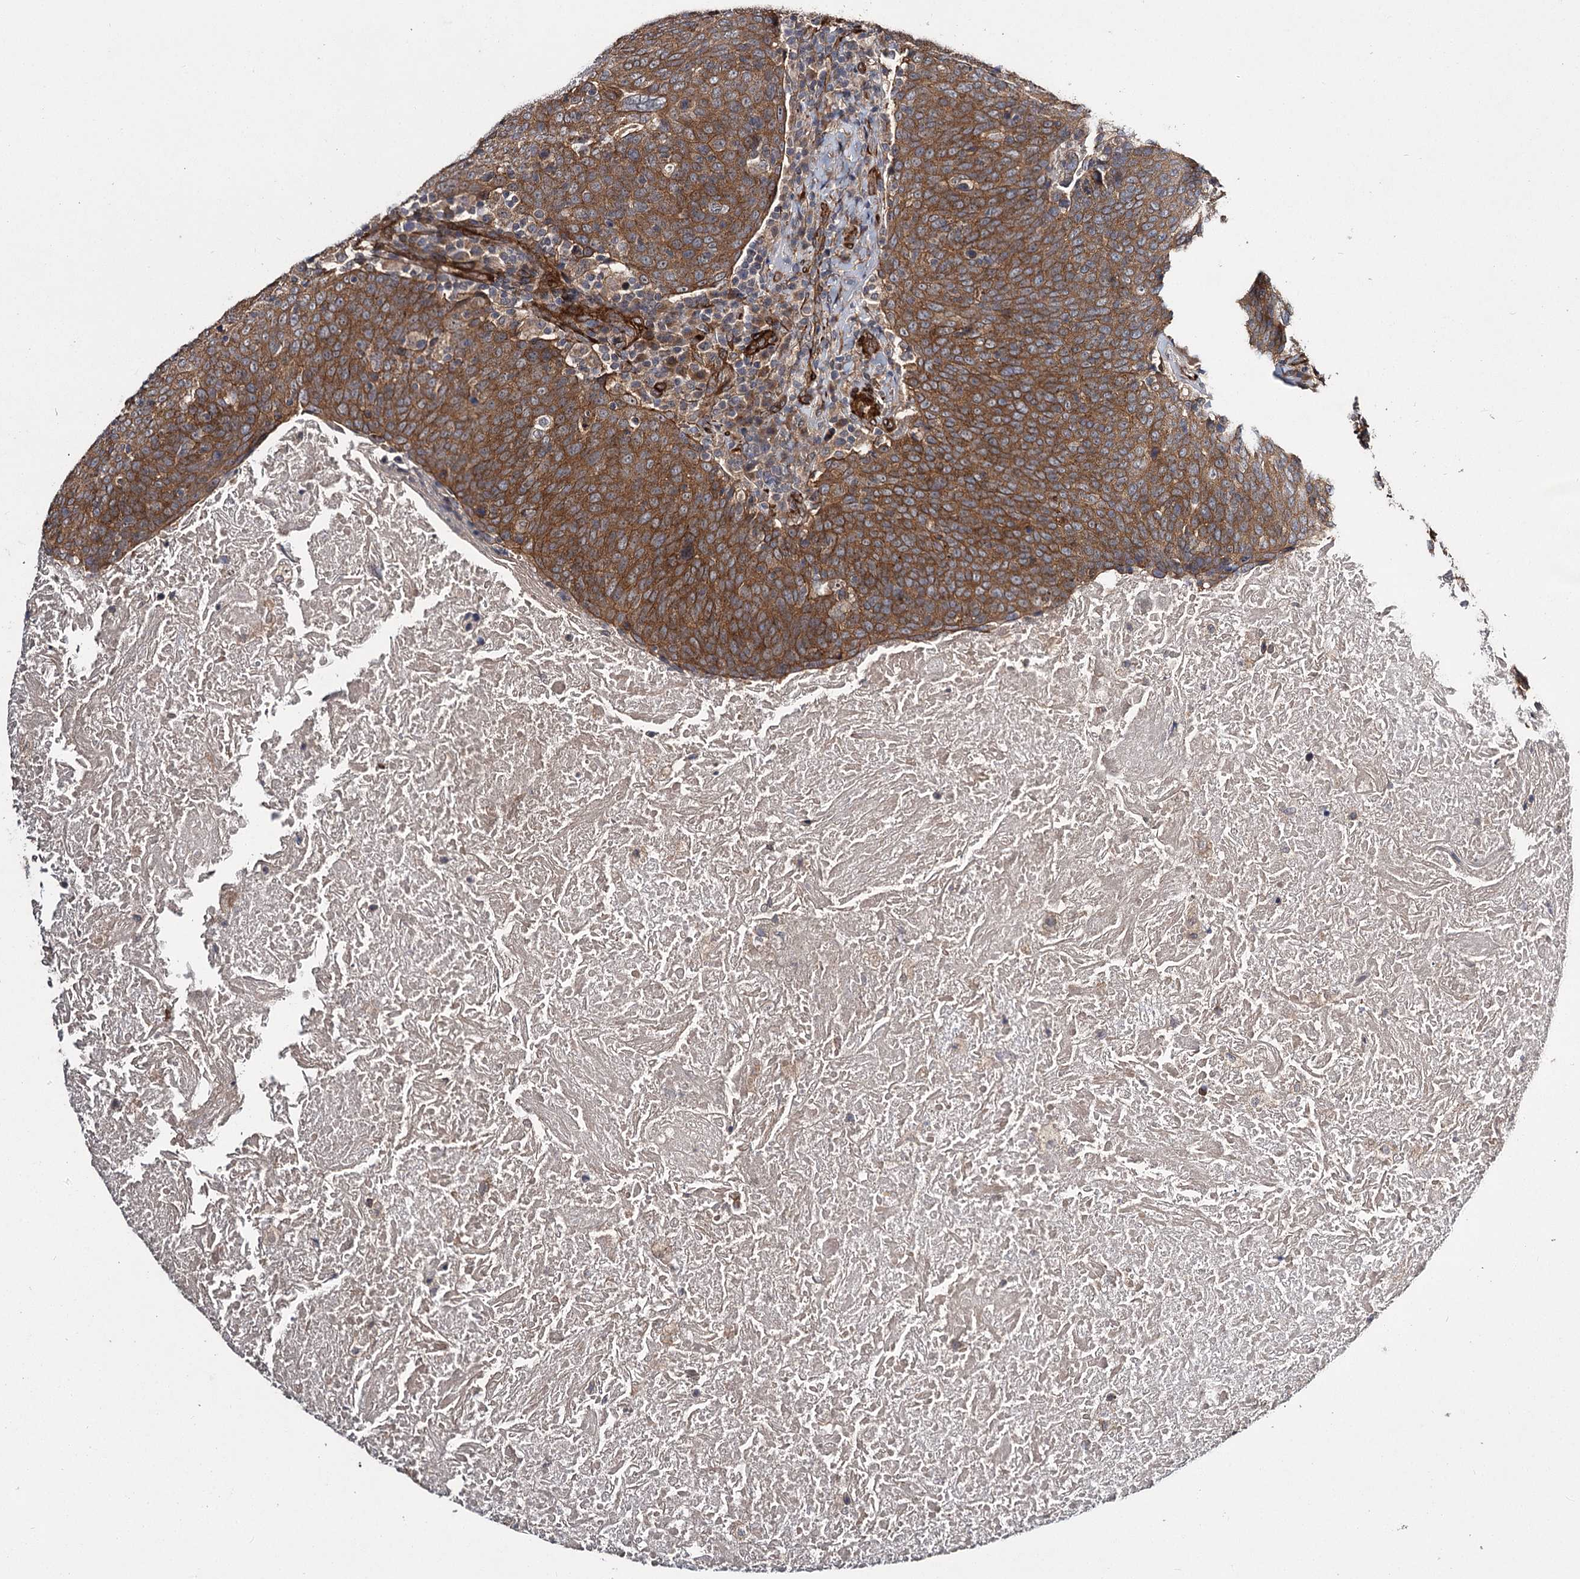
{"staining": {"intensity": "strong", "quantity": ">75%", "location": "cytoplasmic/membranous"}, "tissue": "head and neck cancer", "cell_type": "Tumor cells", "image_type": "cancer", "snomed": [{"axis": "morphology", "description": "Squamous cell carcinoma, NOS"}, {"axis": "morphology", "description": "Squamous cell carcinoma, metastatic, NOS"}, {"axis": "topography", "description": "Lymph node"}, {"axis": "topography", "description": "Head-Neck"}], "caption": "Human metastatic squamous cell carcinoma (head and neck) stained with a protein marker demonstrates strong staining in tumor cells.", "gene": "MYO1C", "patient": {"sex": "male", "age": 62}}